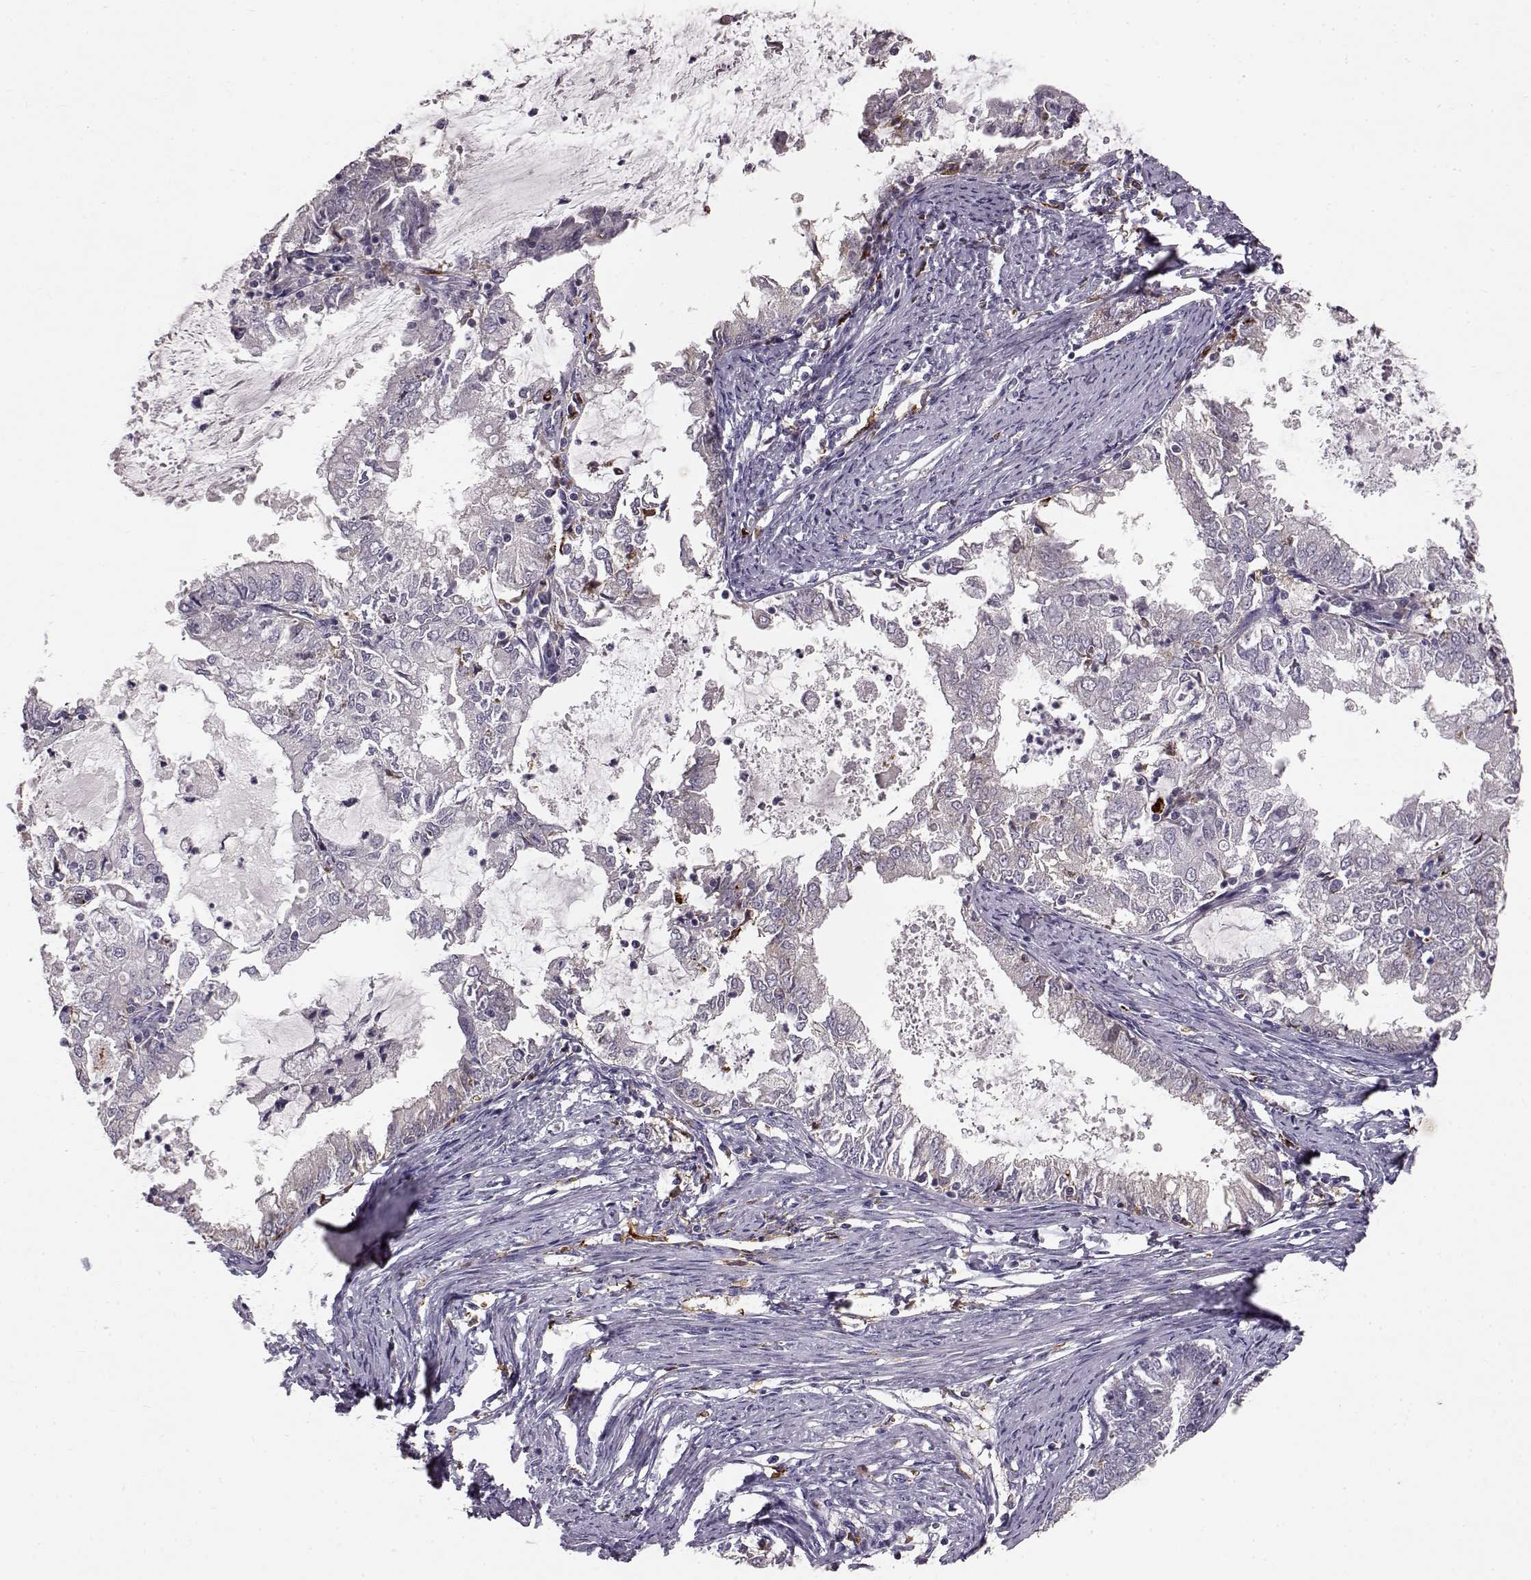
{"staining": {"intensity": "negative", "quantity": "none", "location": "none"}, "tissue": "endometrial cancer", "cell_type": "Tumor cells", "image_type": "cancer", "snomed": [{"axis": "morphology", "description": "Adenocarcinoma, NOS"}, {"axis": "topography", "description": "Endometrium"}], "caption": "High power microscopy micrograph of an IHC image of endometrial adenocarcinoma, revealing no significant staining in tumor cells.", "gene": "CCNF", "patient": {"sex": "female", "age": 57}}